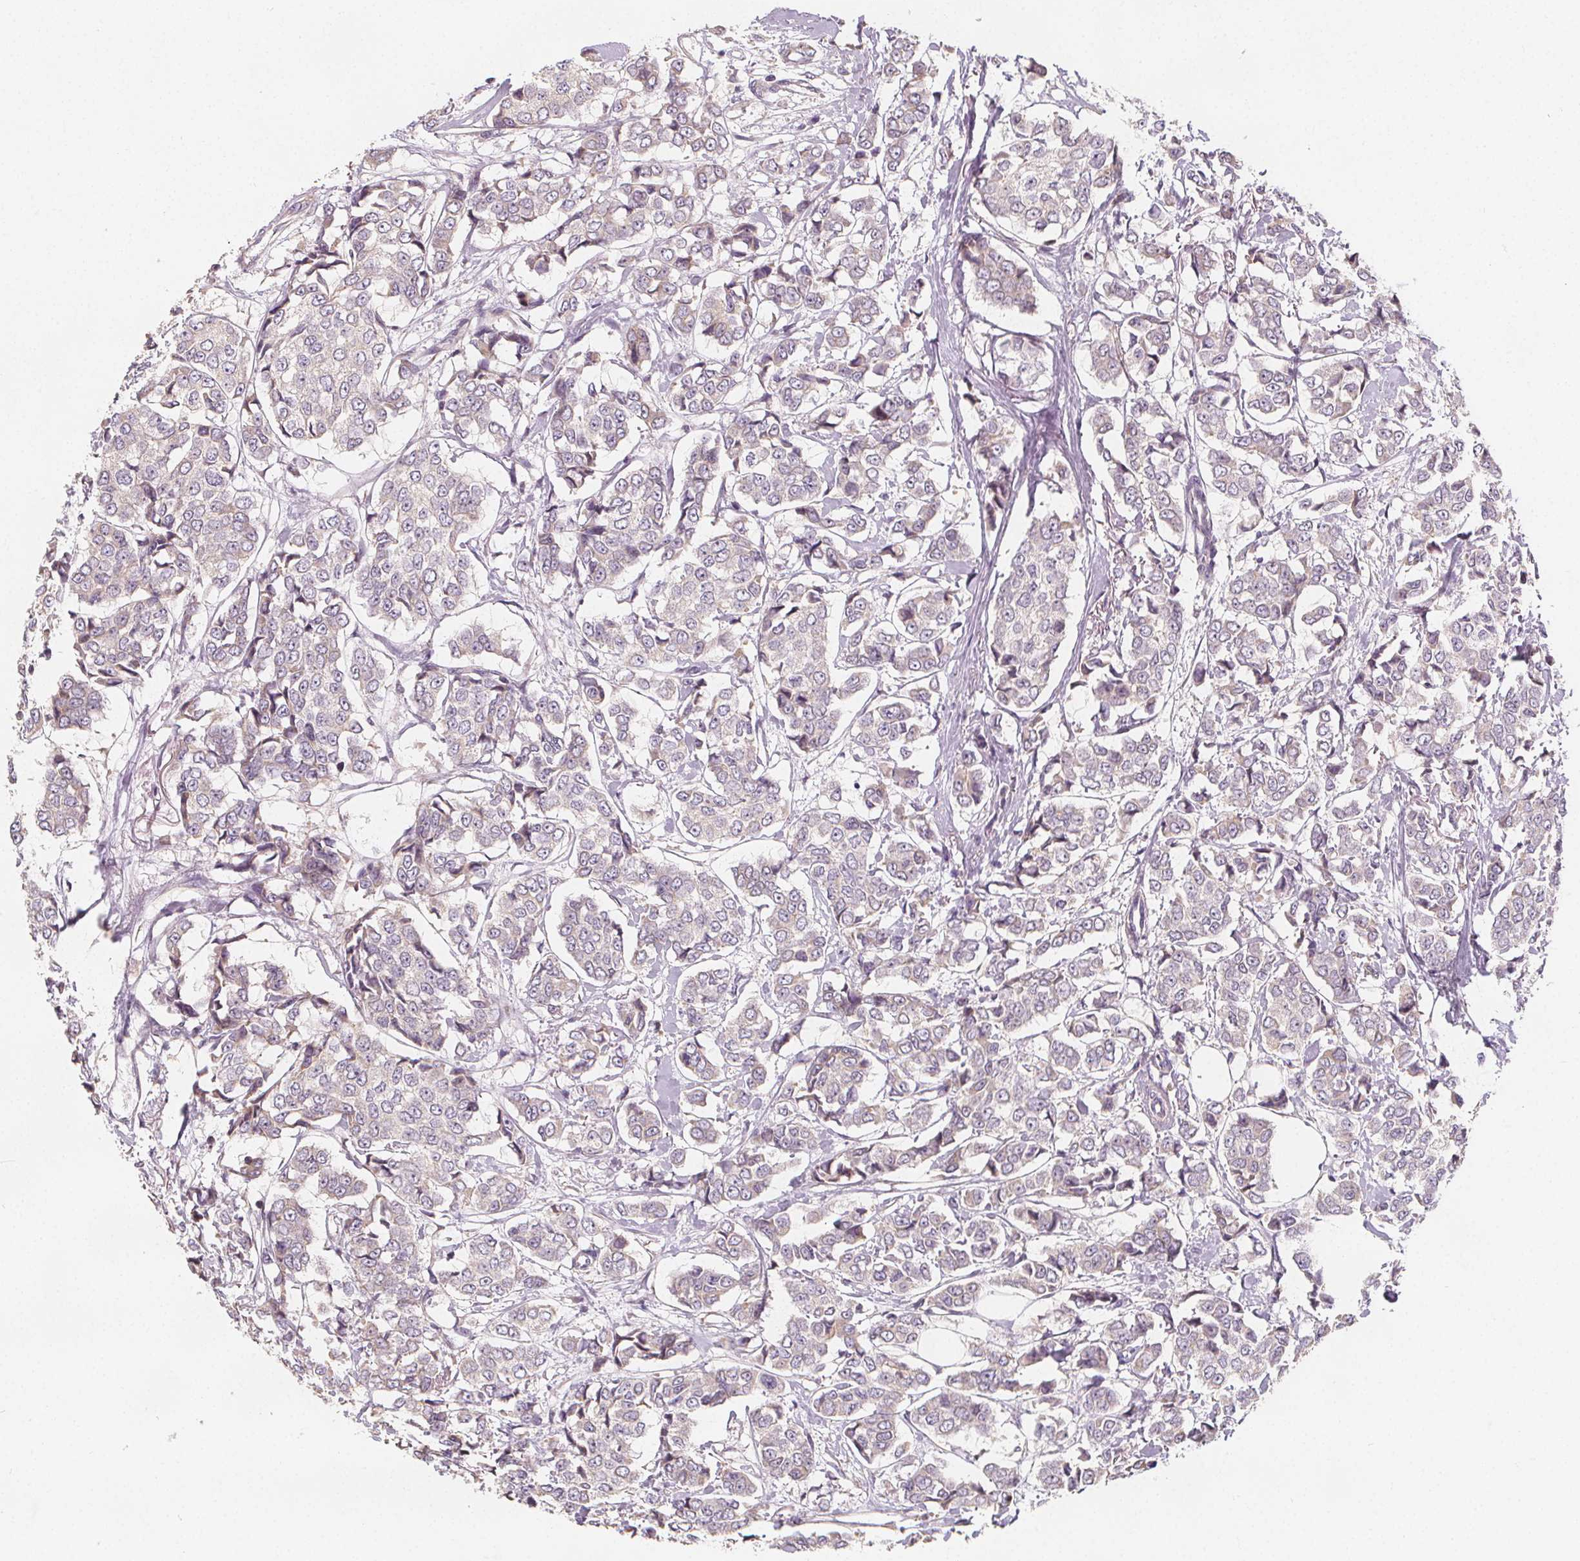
{"staining": {"intensity": "negative", "quantity": "none", "location": "none"}, "tissue": "breast cancer", "cell_type": "Tumor cells", "image_type": "cancer", "snomed": [{"axis": "morphology", "description": "Duct carcinoma"}, {"axis": "topography", "description": "Breast"}], "caption": "This micrograph is of breast cancer stained with immunohistochemistry to label a protein in brown with the nuclei are counter-stained blue. There is no expression in tumor cells. (Brightfield microscopy of DAB immunohistochemistry at high magnification).", "gene": "DRC3", "patient": {"sex": "female", "age": 94}}